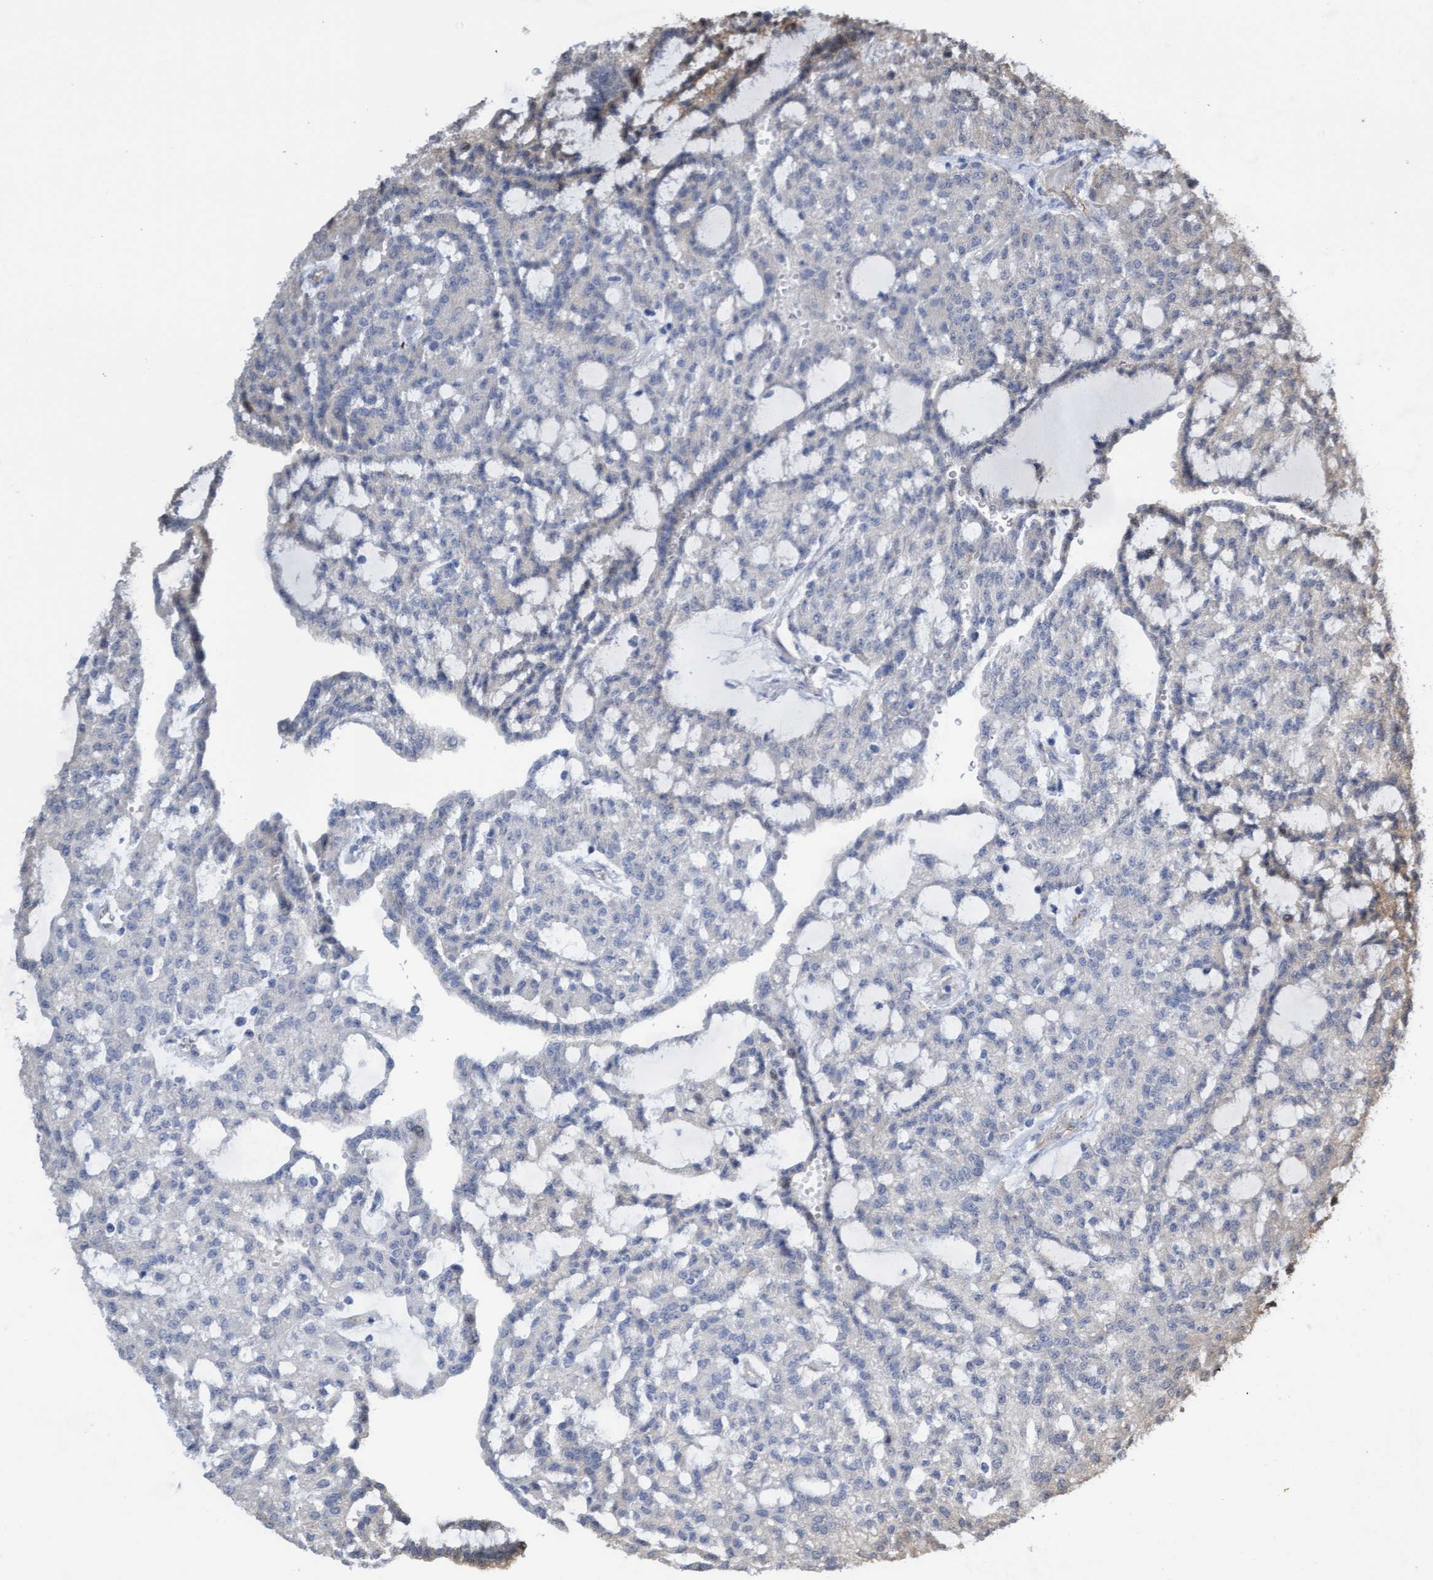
{"staining": {"intensity": "negative", "quantity": "none", "location": "none"}, "tissue": "renal cancer", "cell_type": "Tumor cells", "image_type": "cancer", "snomed": [{"axis": "morphology", "description": "Adenocarcinoma, NOS"}, {"axis": "topography", "description": "Kidney"}], "caption": "Immunohistochemistry (IHC) image of neoplastic tissue: human renal adenocarcinoma stained with DAB exhibits no significant protein staining in tumor cells.", "gene": "ITFG1", "patient": {"sex": "male", "age": 63}}